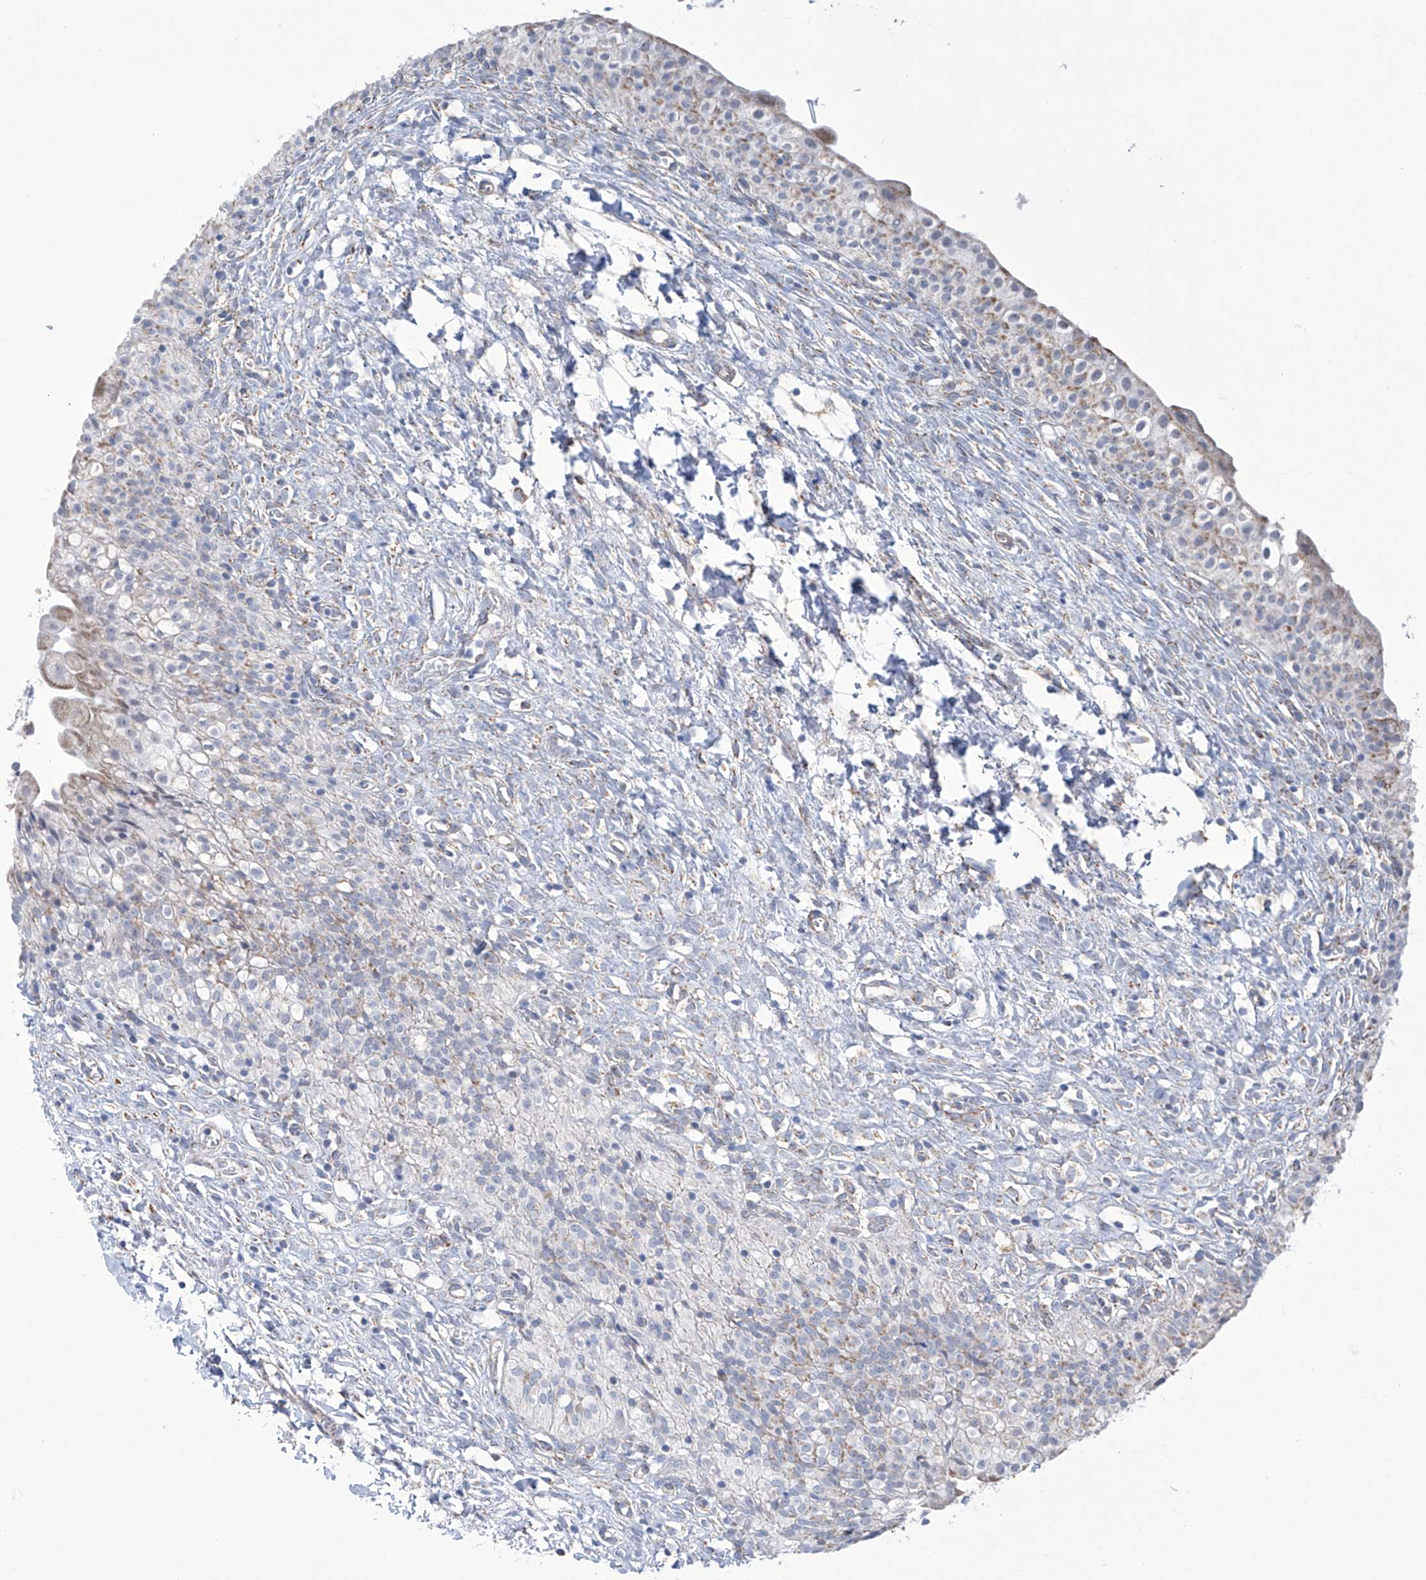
{"staining": {"intensity": "moderate", "quantity": "25%-75%", "location": "cytoplasmic/membranous"}, "tissue": "urinary bladder", "cell_type": "Urothelial cells", "image_type": "normal", "snomed": [{"axis": "morphology", "description": "Normal tissue, NOS"}, {"axis": "topography", "description": "Urinary bladder"}], "caption": "Brown immunohistochemical staining in unremarkable urinary bladder reveals moderate cytoplasmic/membranous positivity in about 25%-75% of urothelial cells. The protein of interest is shown in brown color, while the nuclei are stained blue.", "gene": "ALDH6A1", "patient": {"sex": "male", "age": 55}}